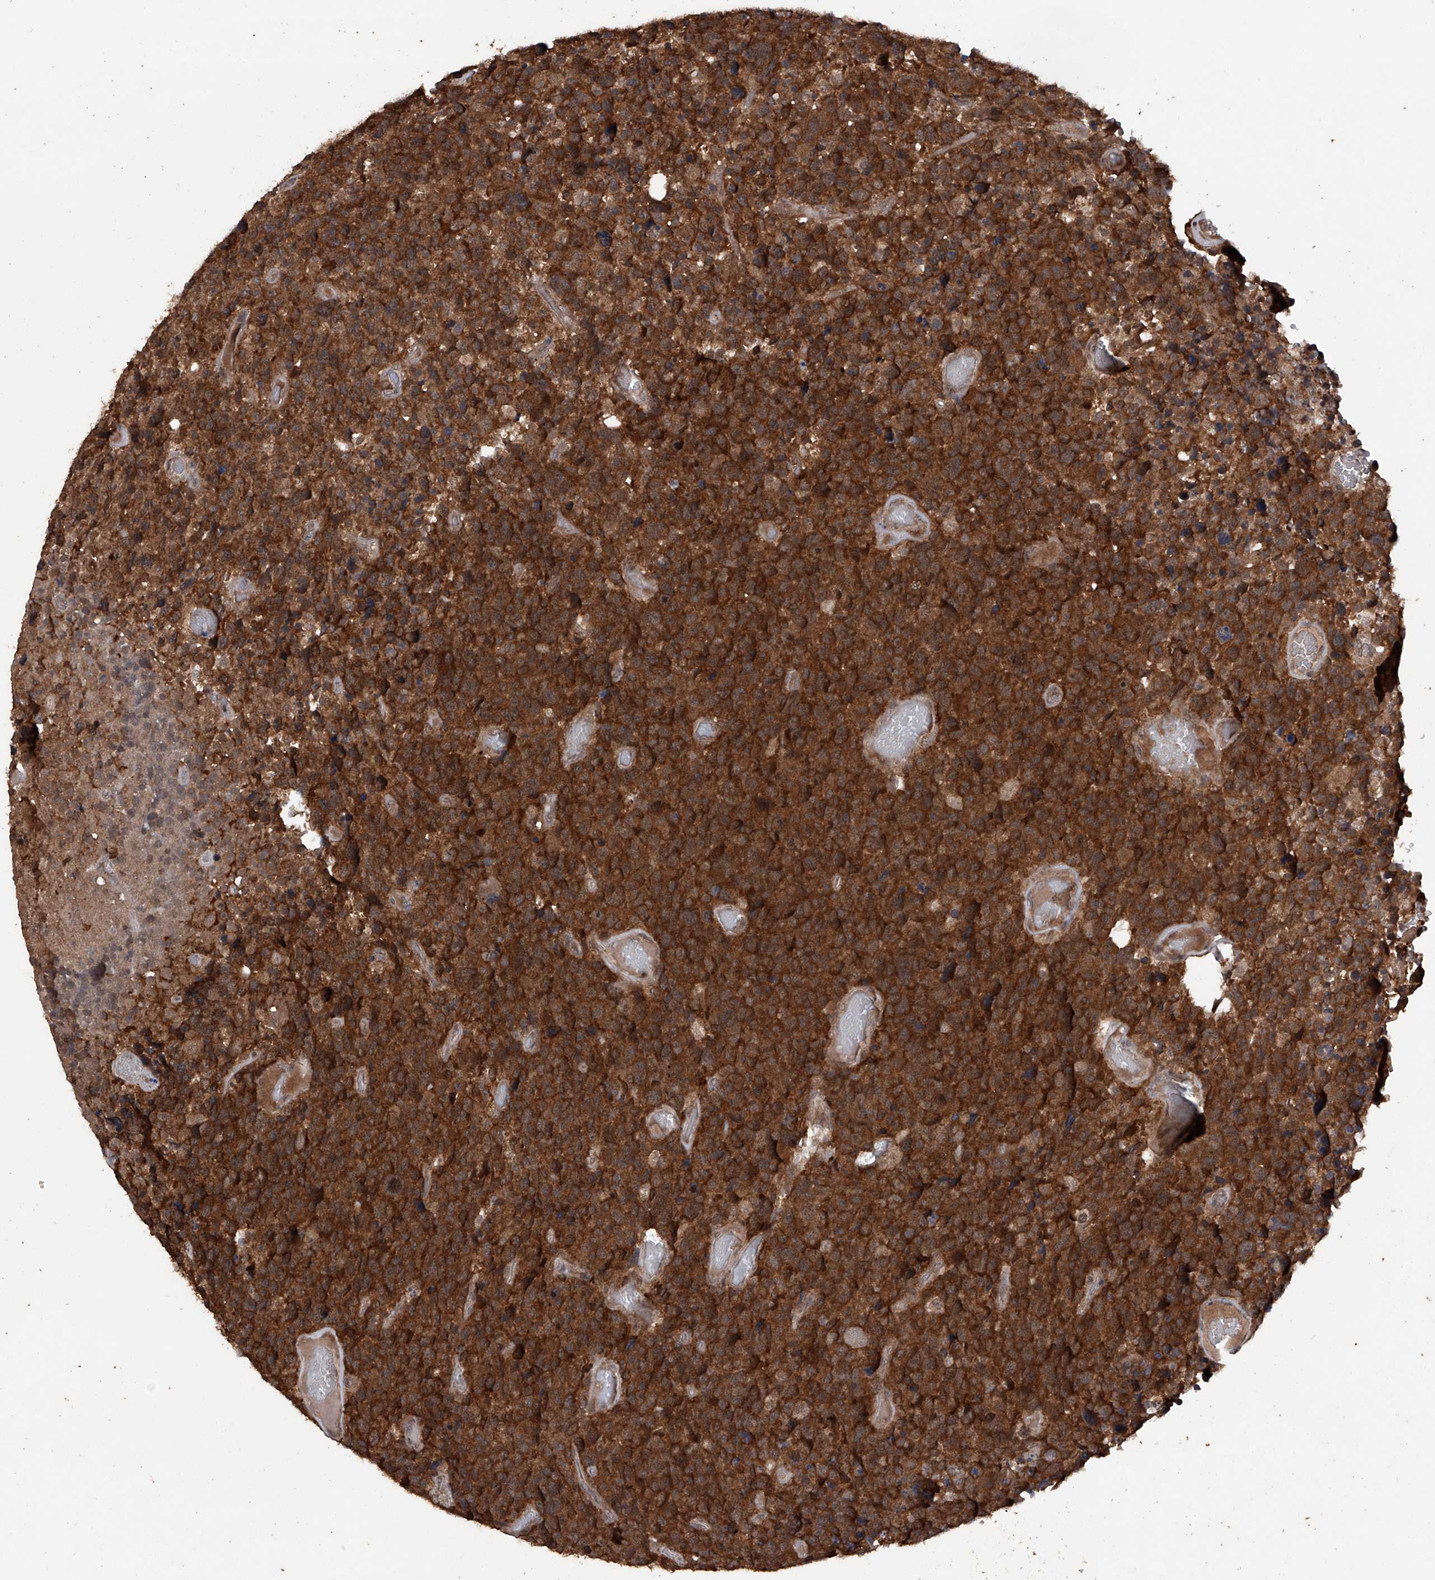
{"staining": {"intensity": "strong", "quantity": ">75%", "location": "cytoplasmic/membranous"}, "tissue": "glioma", "cell_type": "Tumor cells", "image_type": "cancer", "snomed": [{"axis": "morphology", "description": "Glioma, malignant, High grade"}, {"axis": "topography", "description": "Brain"}], "caption": "Human malignant glioma (high-grade) stained for a protein (brown) displays strong cytoplasmic/membranous positive staining in approximately >75% of tumor cells.", "gene": "LYSMD4", "patient": {"sex": "male", "age": 69}}